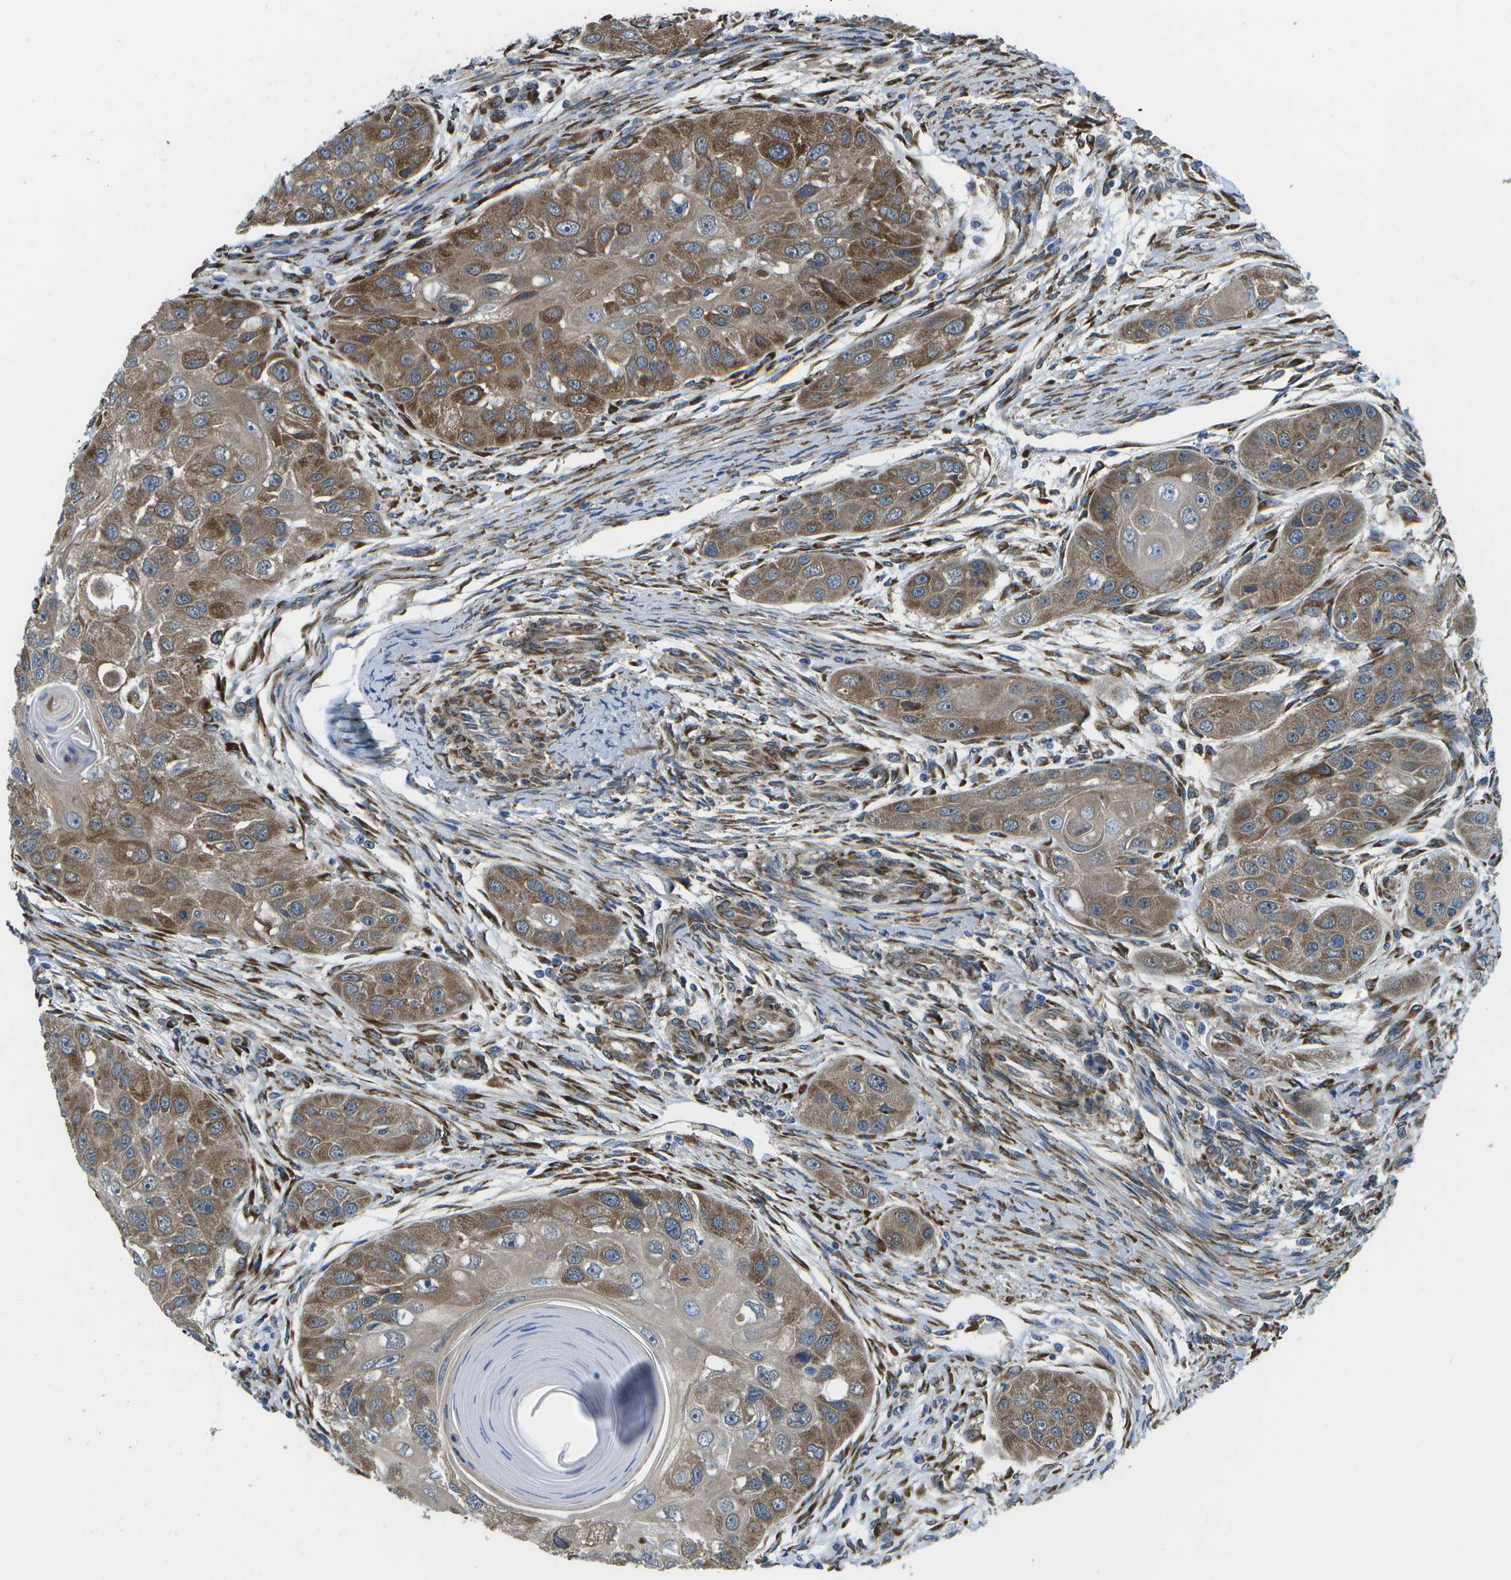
{"staining": {"intensity": "moderate", "quantity": ">75%", "location": "cytoplasmic/membranous"}, "tissue": "head and neck cancer", "cell_type": "Tumor cells", "image_type": "cancer", "snomed": [{"axis": "morphology", "description": "Normal tissue, NOS"}, {"axis": "morphology", "description": "Squamous cell carcinoma, NOS"}, {"axis": "topography", "description": "Skeletal muscle"}, {"axis": "topography", "description": "Head-Neck"}], "caption": "Immunohistochemistry micrograph of neoplastic tissue: human head and neck cancer stained using immunohistochemistry shows medium levels of moderate protein expression localized specifically in the cytoplasmic/membranous of tumor cells, appearing as a cytoplasmic/membranous brown color.", "gene": "P3H1", "patient": {"sex": "male", "age": 51}}